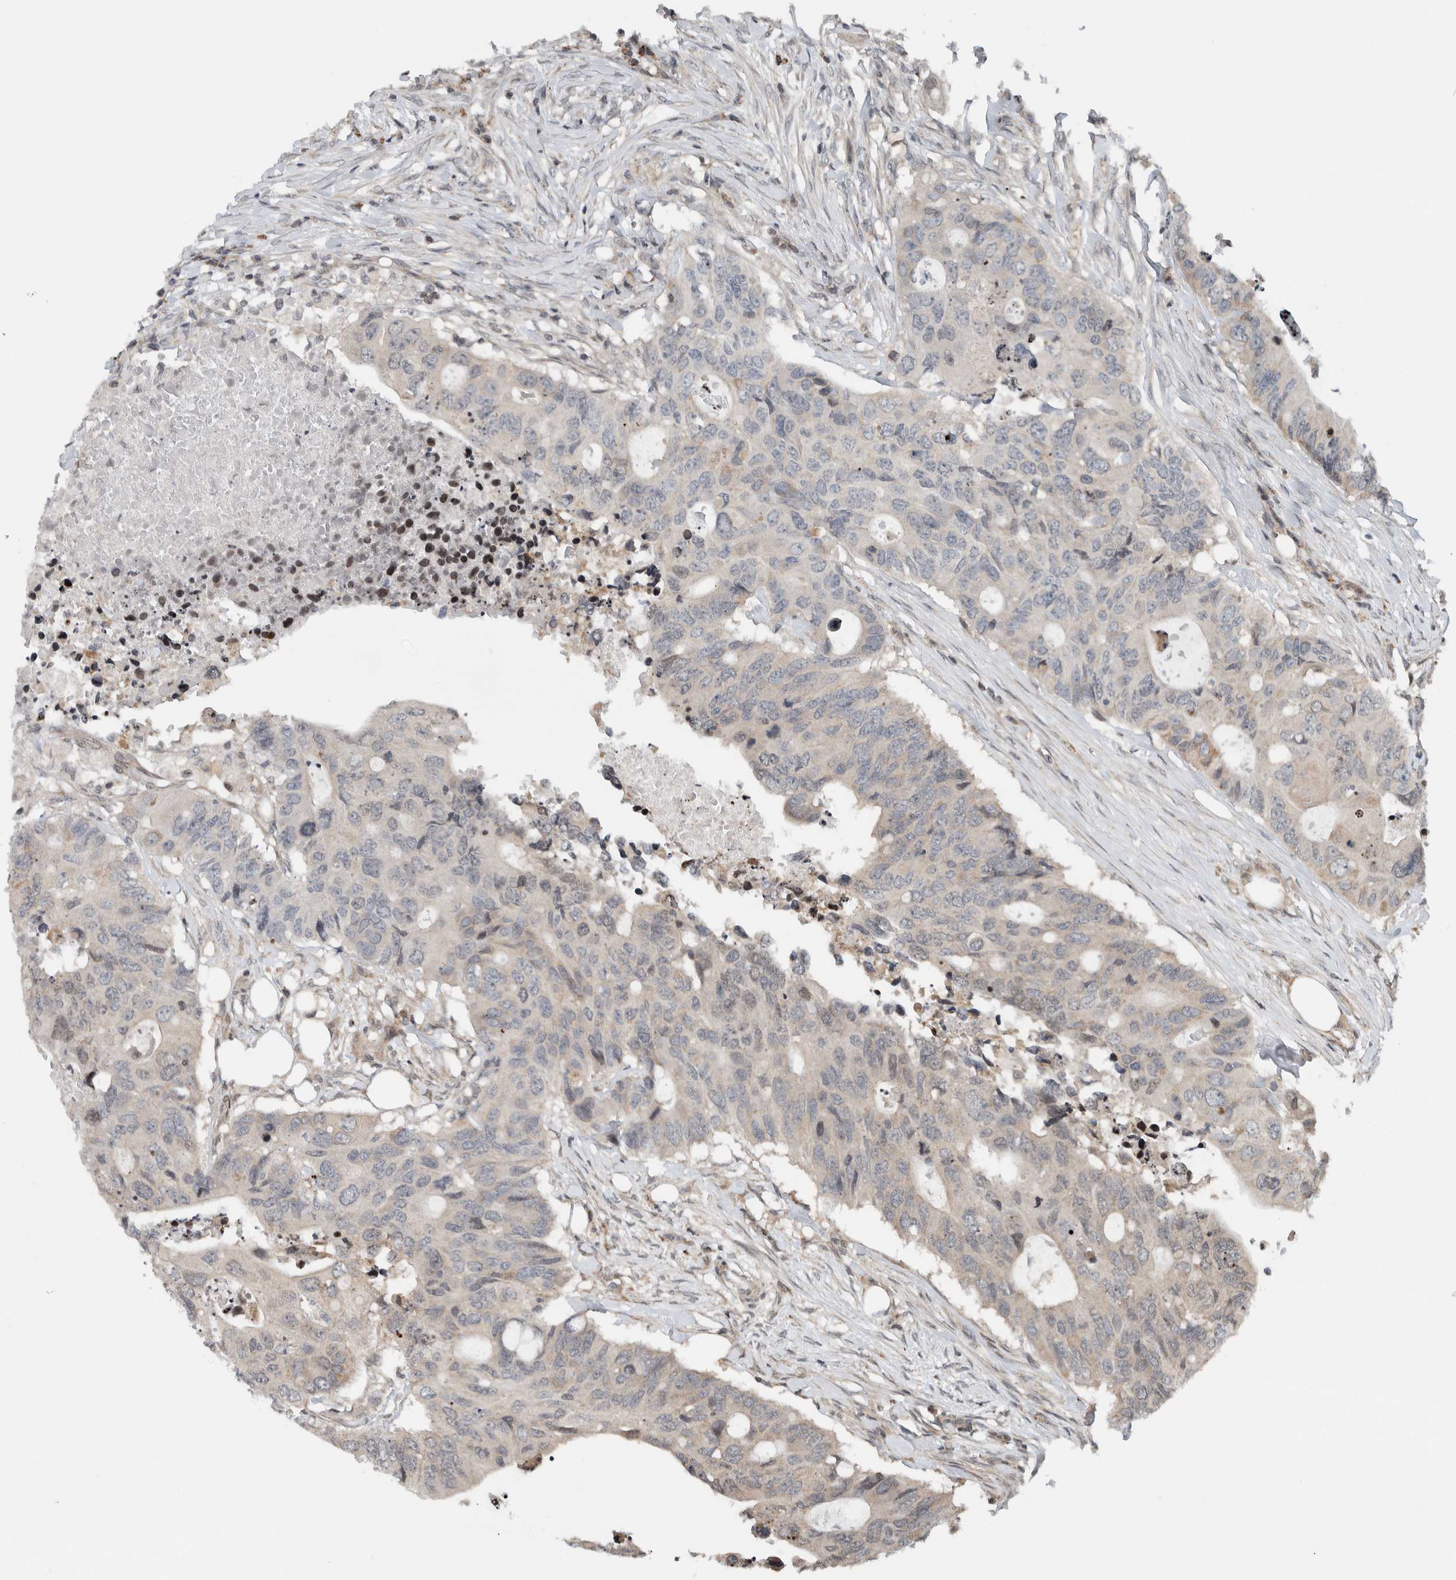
{"staining": {"intensity": "weak", "quantity": "<25%", "location": "cytoplasmic/membranous"}, "tissue": "colorectal cancer", "cell_type": "Tumor cells", "image_type": "cancer", "snomed": [{"axis": "morphology", "description": "Adenocarcinoma, NOS"}, {"axis": "topography", "description": "Colon"}], "caption": "This is an immunohistochemistry histopathology image of colorectal cancer (adenocarcinoma). There is no staining in tumor cells.", "gene": "NPLOC4", "patient": {"sex": "male", "age": 71}}